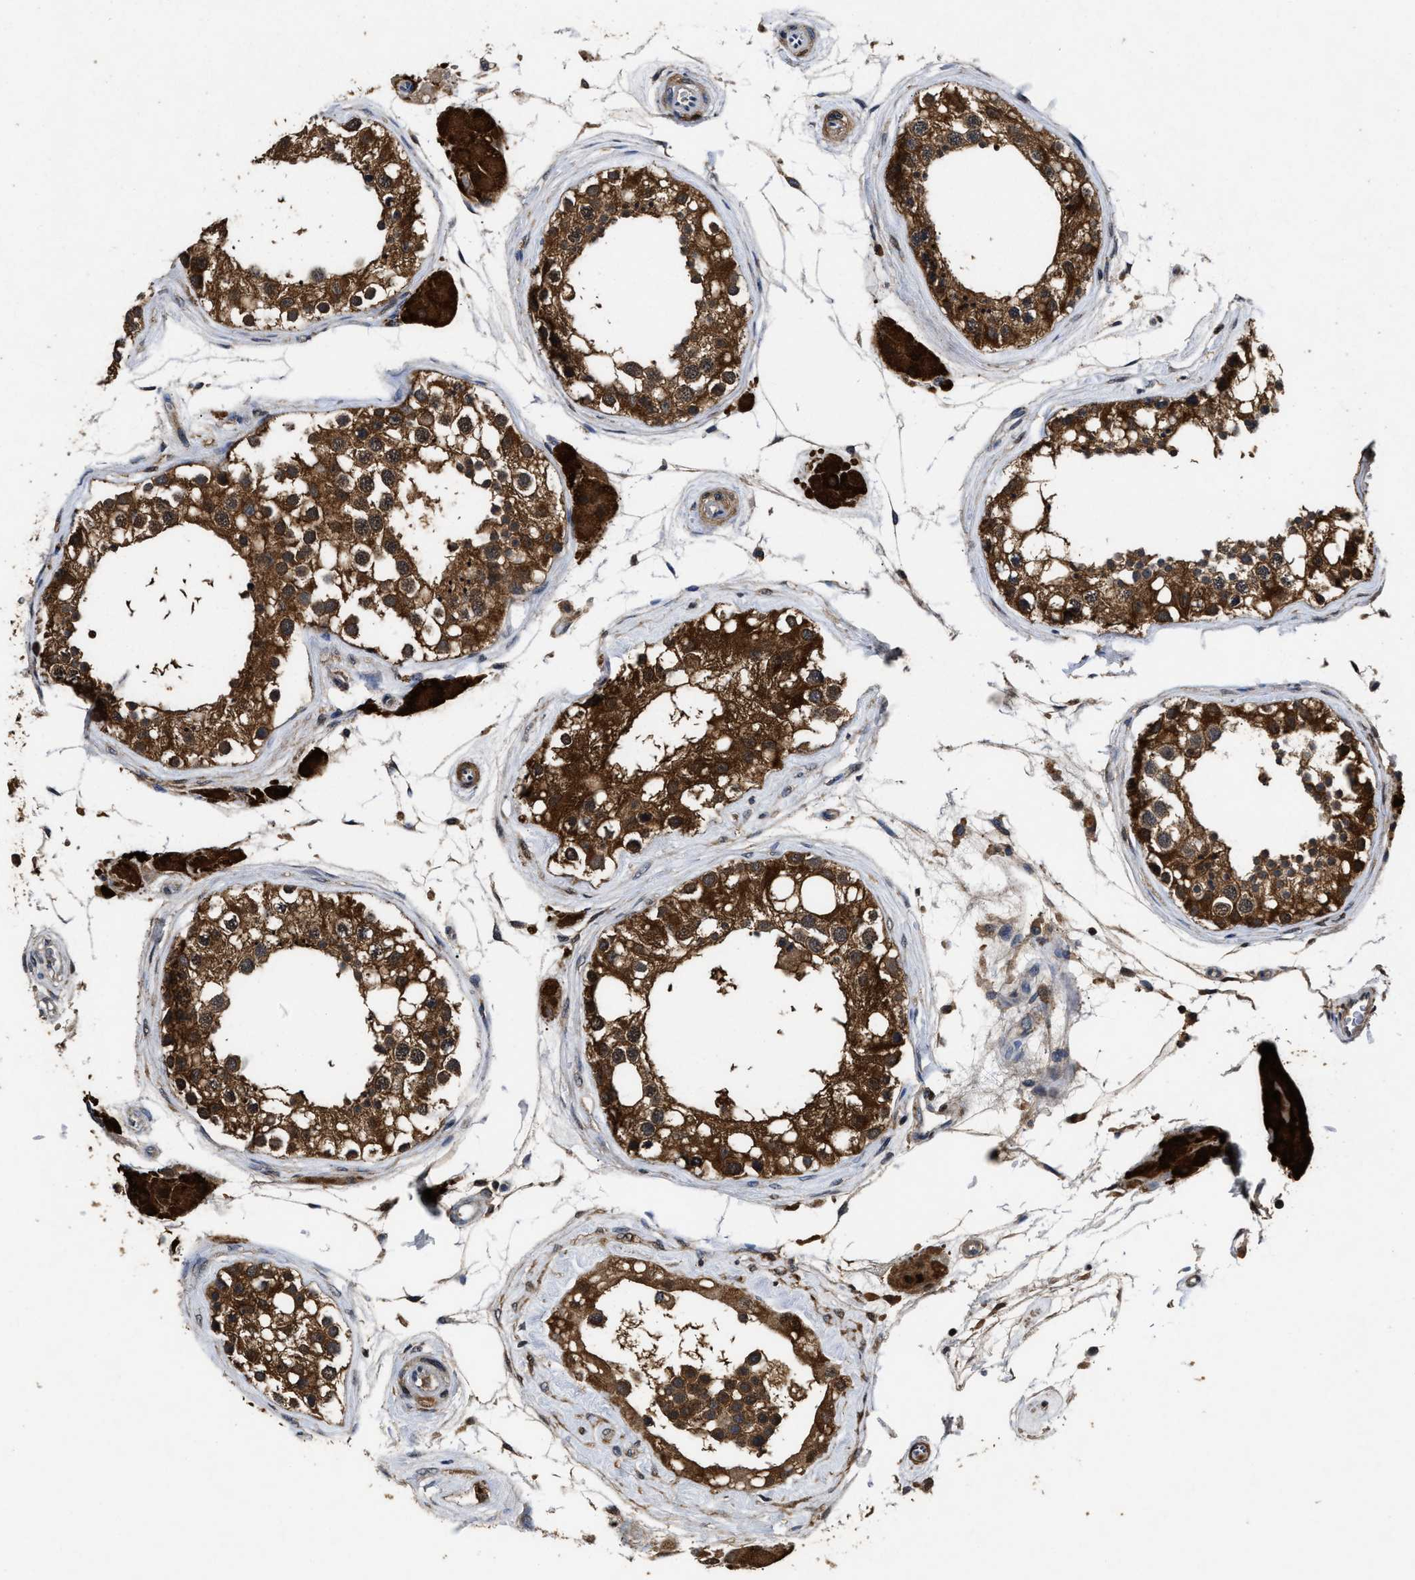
{"staining": {"intensity": "strong", "quantity": ">75%", "location": "cytoplasmic/membranous"}, "tissue": "testis", "cell_type": "Cells in seminiferous ducts", "image_type": "normal", "snomed": [{"axis": "morphology", "description": "Normal tissue, NOS"}, {"axis": "topography", "description": "Testis"}], "caption": "DAB immunohistochemical staining of benign testis demonstrates strong cytoplasmic/membranous protein expression in approximately >75% of cells in seminiferous ducts. The staining was performed using DAB (3,3'-diaminobenzidine), with brown indicating positive protein expression. Nuclei are stained blue with hematoxylin.", "gene": "ACAT2", "patient": {"sex": "male", "age": 68}}